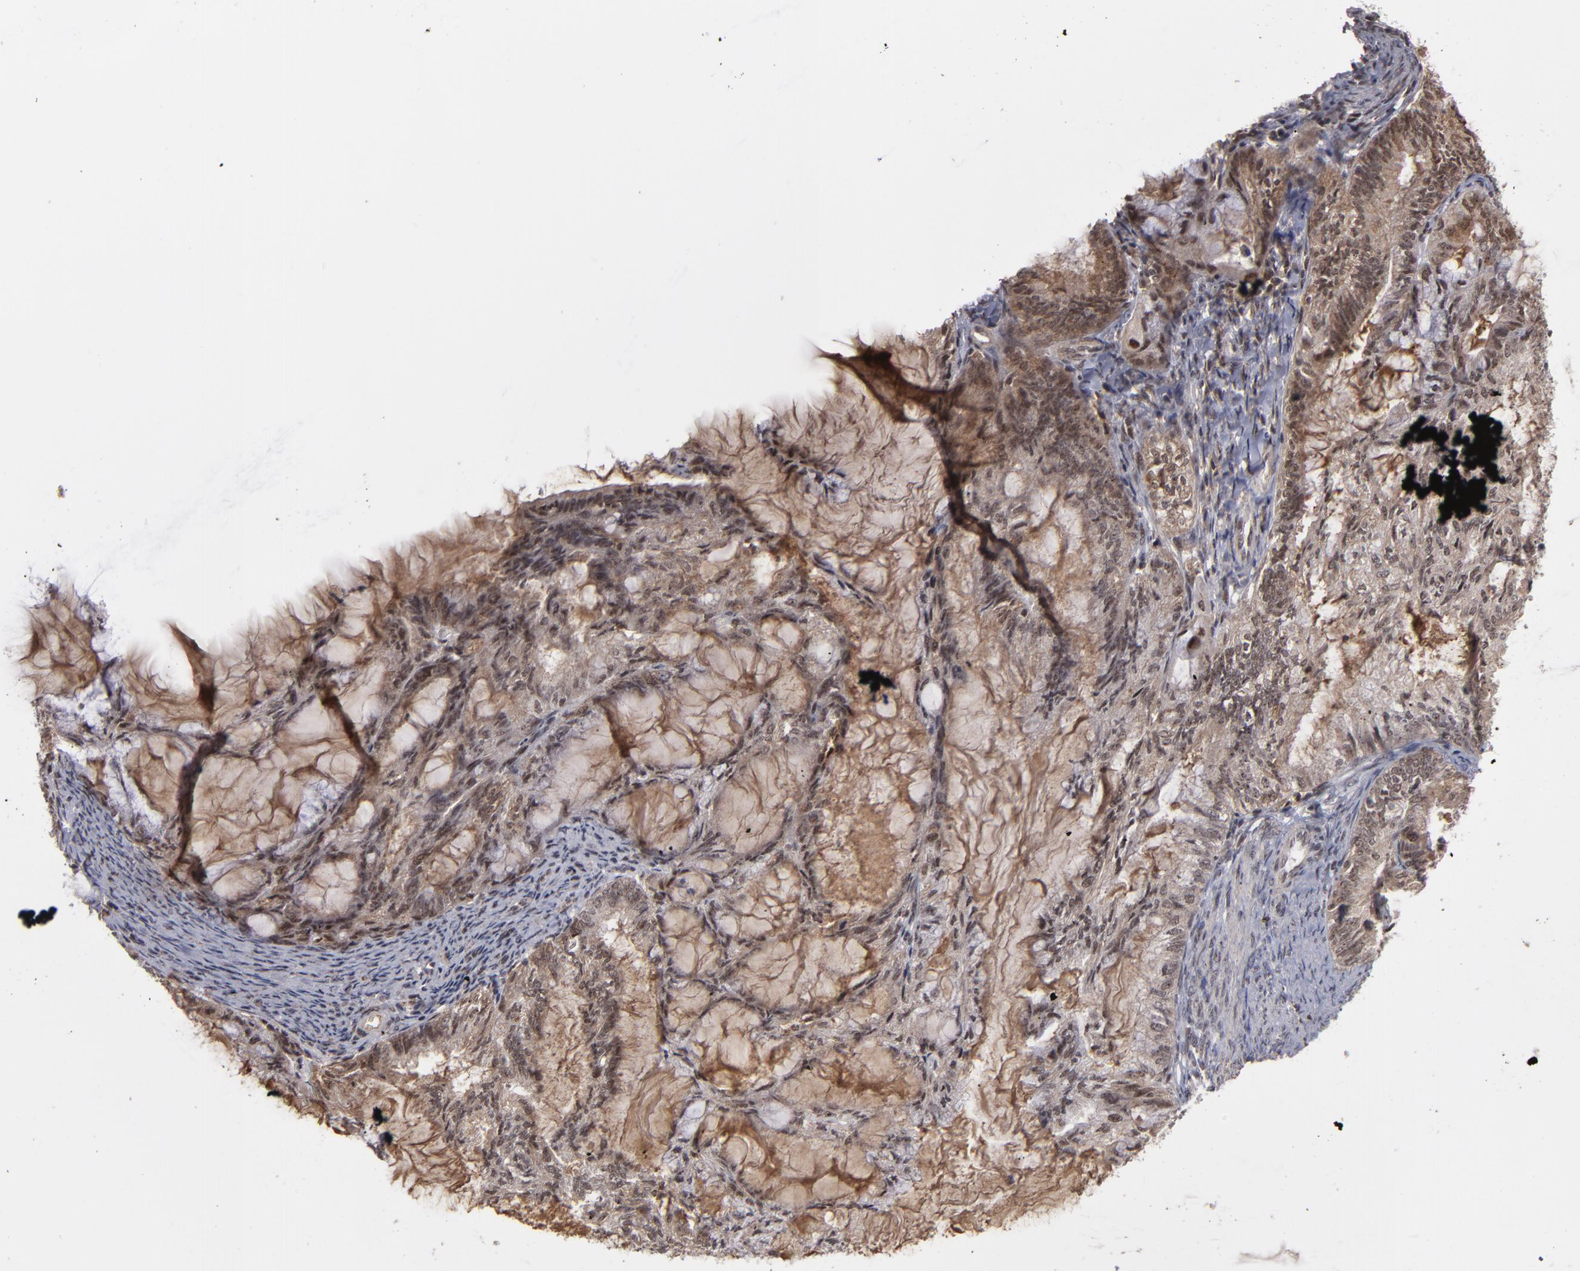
{"staining": {"intensity": "weak", "quantity": "25%-75%", "location": "nuclear"}, "tissue": "endometrial cancer", "cell_type": "Tumor cells", "image_type": "cancer", "snomed": [{"axis": "morphology", "description": "Adenocarcinoma, NOS"}, {"axis": "topography", "description": "Endometrium"}], "caption": "Tumor cells reveal low levels of weak nuclear staining in approximately 25%-75% of cells in endometrial adenocarcinoma. (Stains: DAB in brown, nuclei in blue, Microscopy: brightfield microscopy at high magnification).", "gene": "ZNF234", "patient": {"sex": "female", "age": 86}}